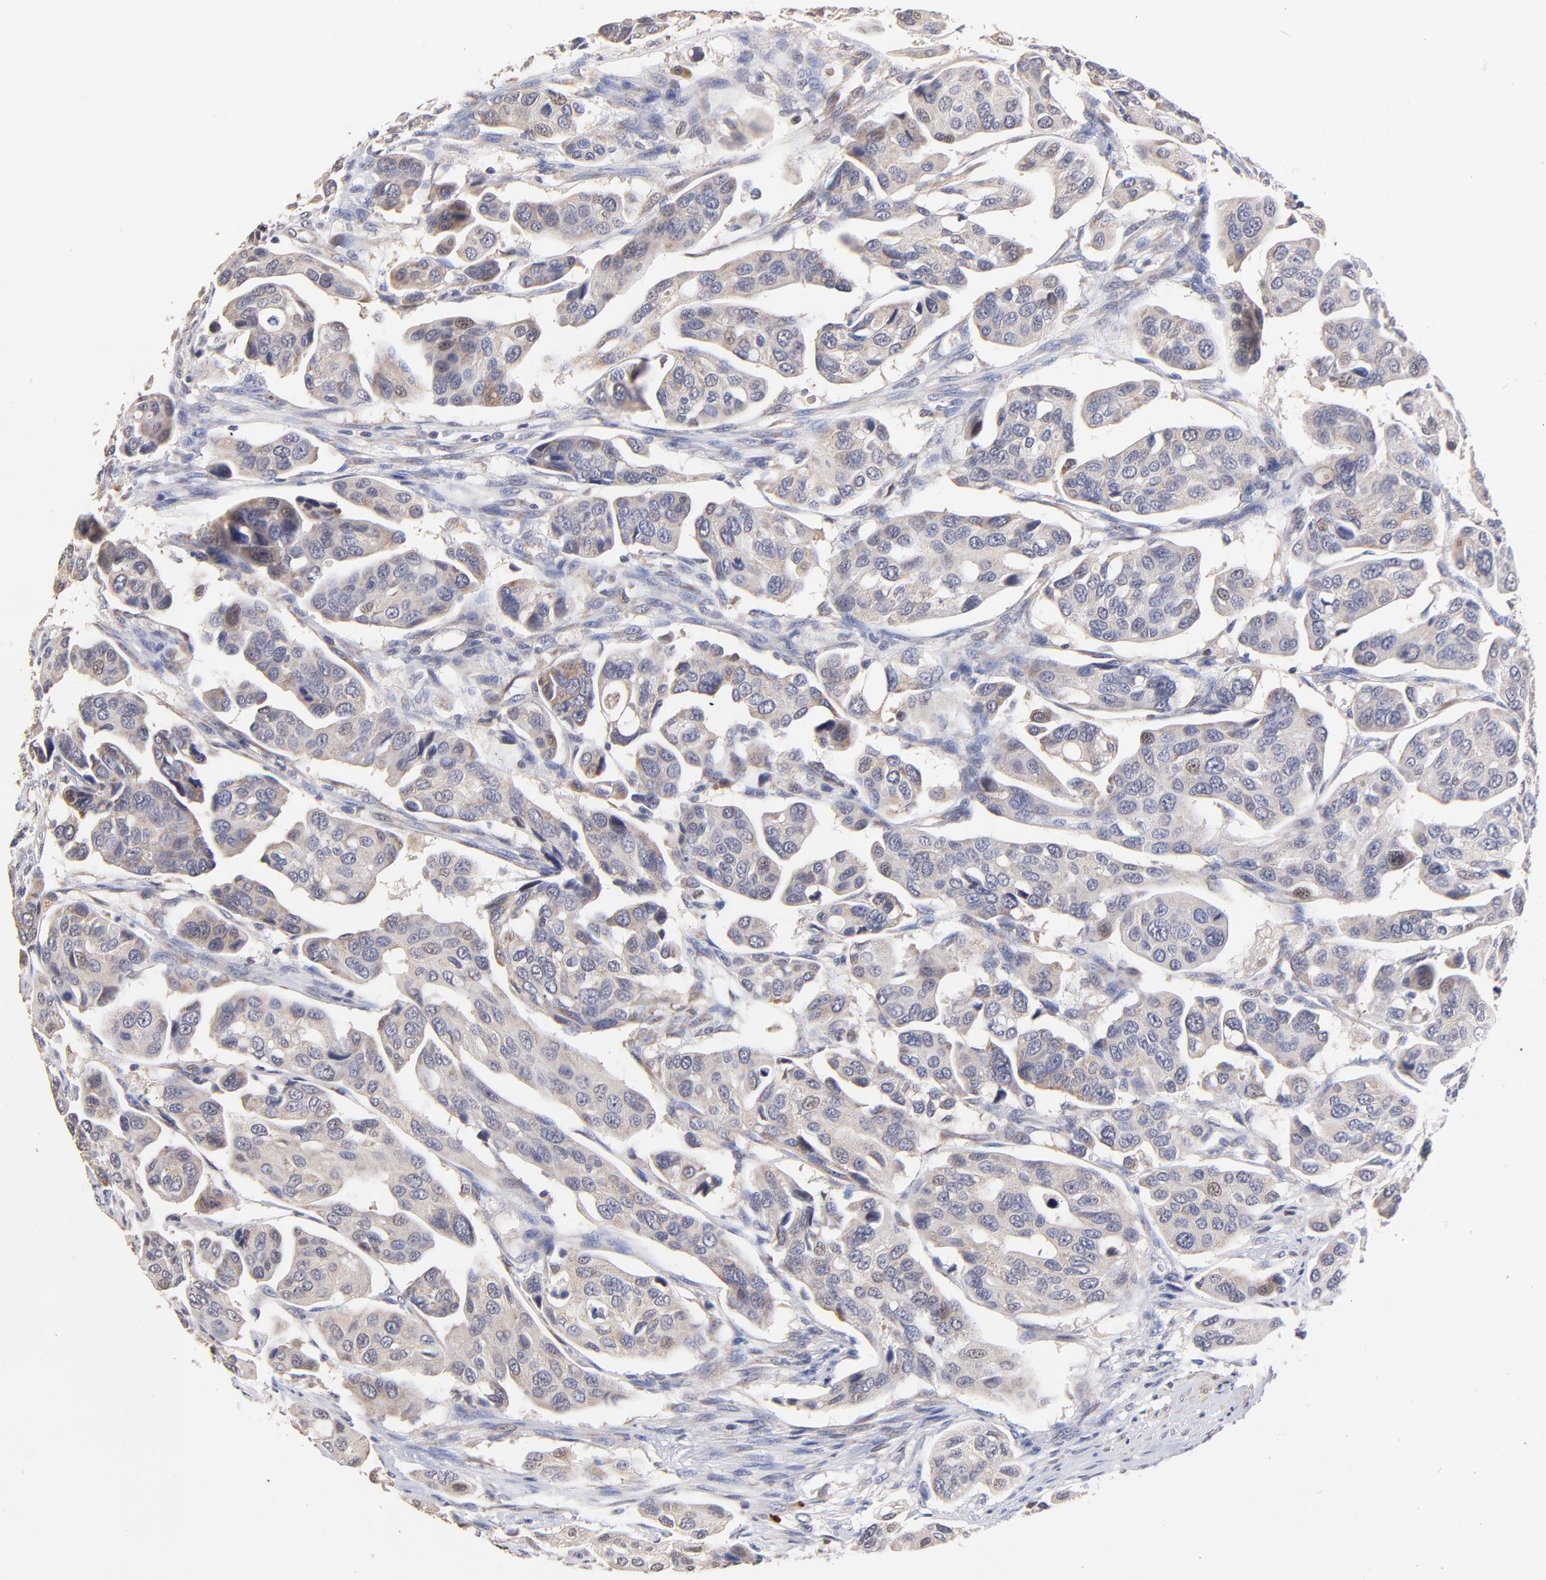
{"staining": {"intensity": "weak", "quantity": ">75%", "location": "cytoplasmic/membranous"}, "tissue": "urothelial cancer", "cell_type": "Tumor cells", "image_type": "cancer", "snomed": [{"axis": "morphology", "description": "Adenocarcinoma, NOS"}, {"axis": "topography", "description": "Urinary bladder"}], "caption": "Immunohistochemistry of human urothelial cancer demonstrates low levels of weak cytoplasmic/membranous positivity in about >75% of tumor cells. Nuclei are stained in blue.", "gene": "BBOF1", "patient": {"sex": "male", "age": 61}}